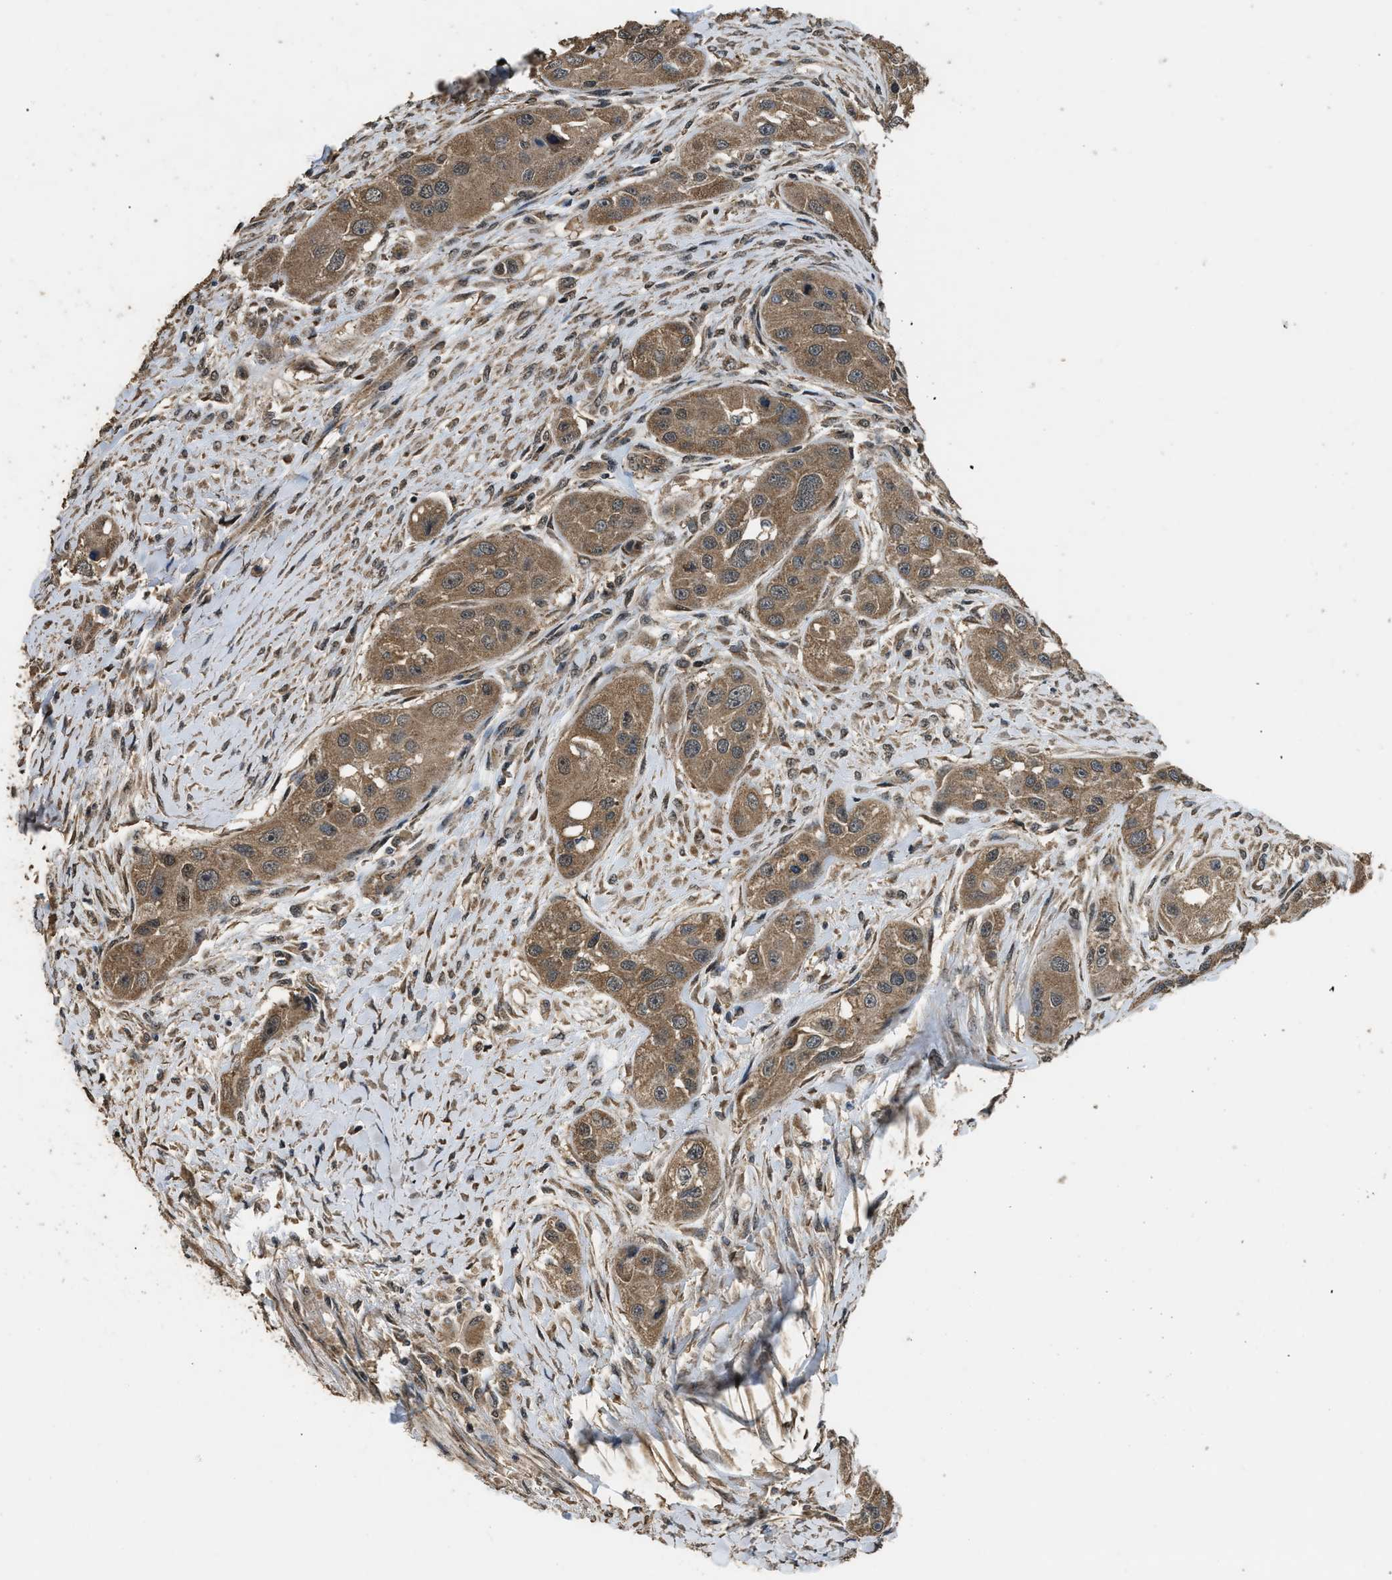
{"staining": {"intensity": "moderate", "quantity": ">75%", "location": "cytoplasmic/membranous"}, "tissue": "head and neck cancer", "cell_type": "Tumor cells", "image_type": "cancer", "snomed": [{"axis": "morphology", "description": "Normal tissue, NOS"}, {"axis": "morphology", "description": "Squamous cell carcinoma, NOS"}, {"axis": "topography", "description": "Skeletal muscle"}, {"axis": "topography", "description": "Head-Neck"}], "caption": "Protein analysis of head and neck squamous cell carcinoma tissue exhibits moderate cytoplasmic/membranous positivity in approximately >75% of tumor cells.", "gene": "DENND6B", "patient": {"sex": "male", "age": 51}}